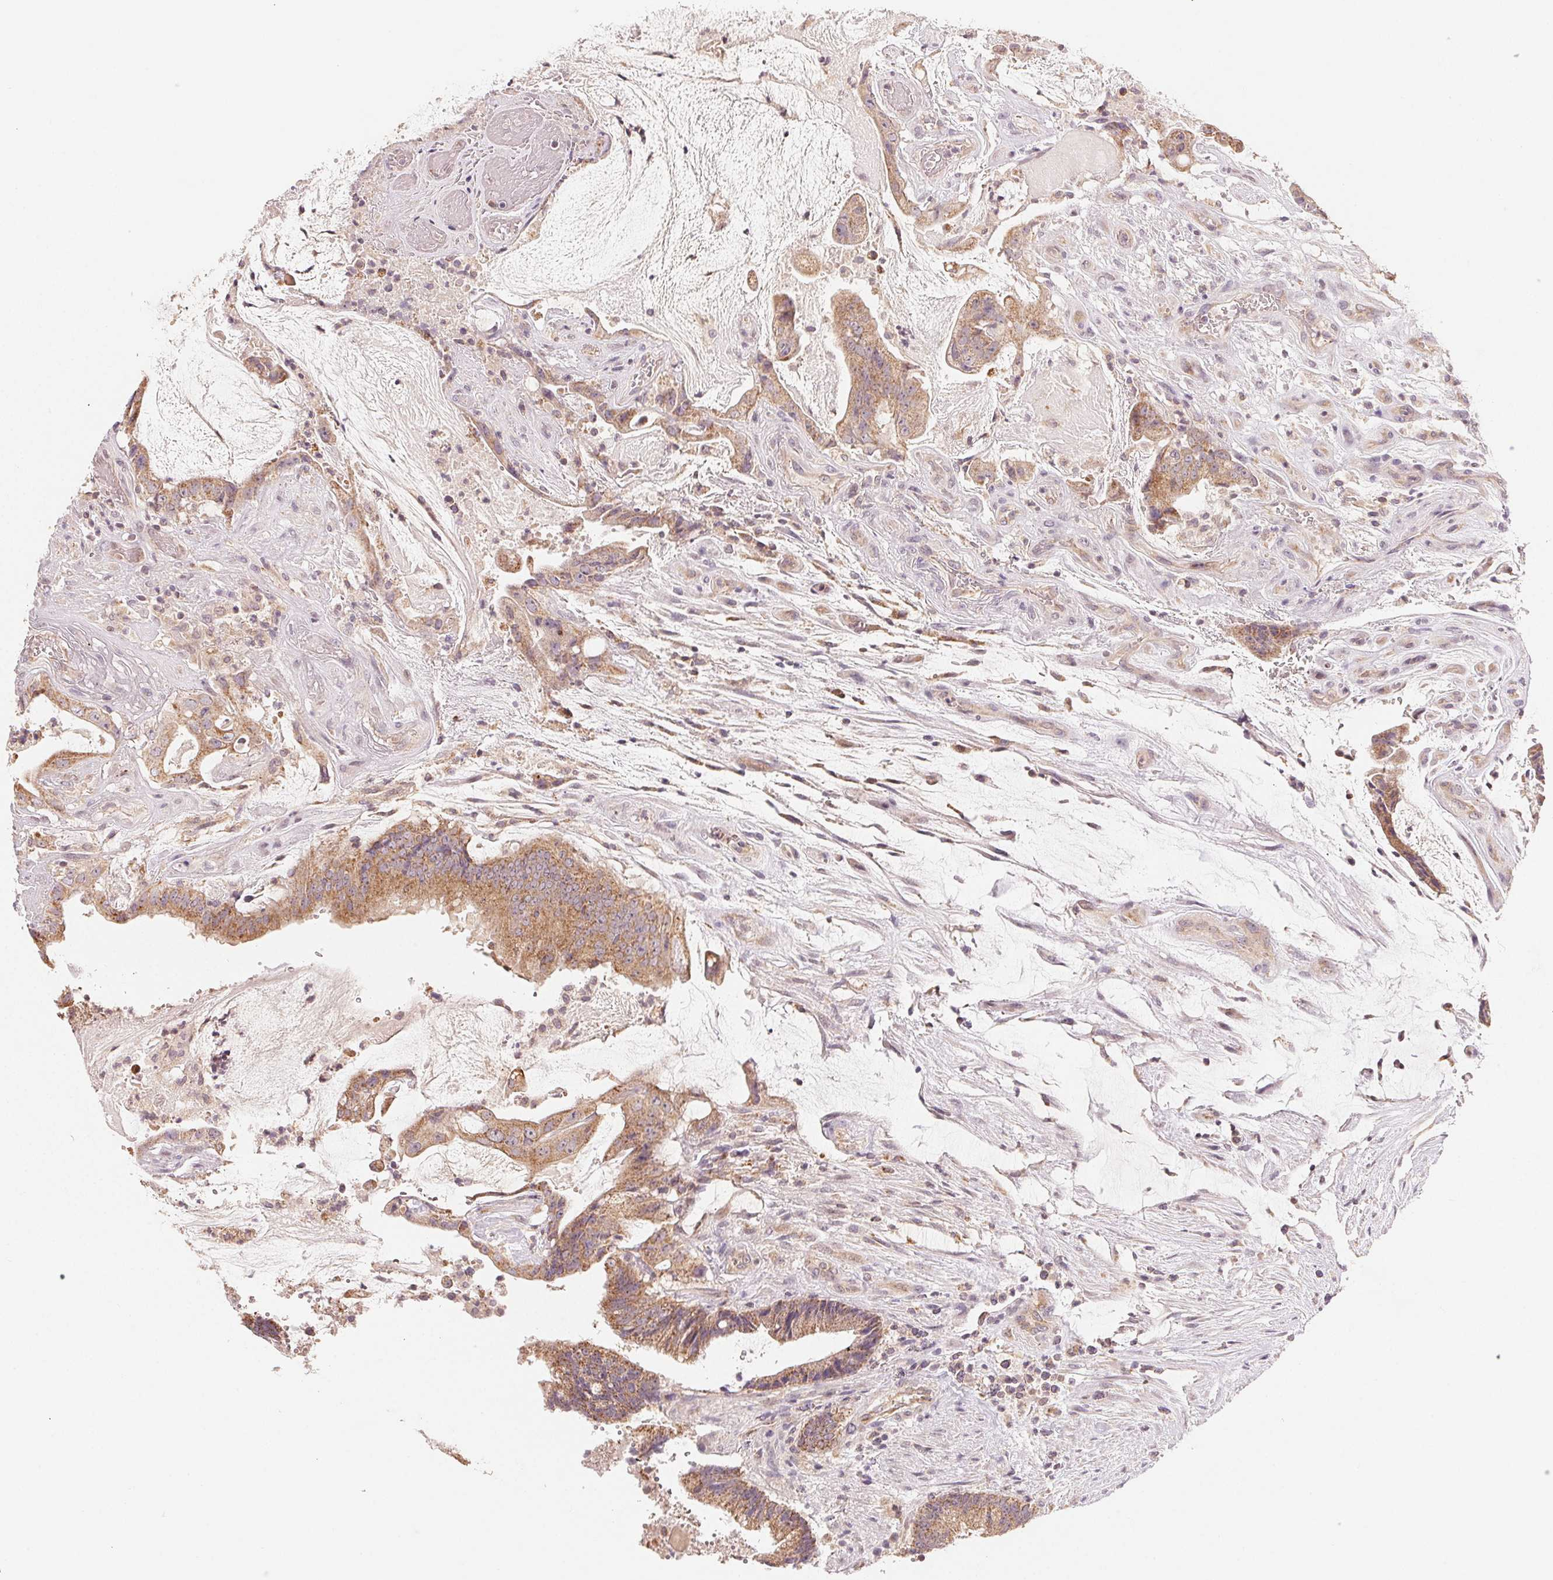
{"staining": {"intensity": "moderate", "quantity": ">75%", "location": "cytoplasmic/membranous"}, "tissue": "colorectal cancer", "cell_type": "Tumor cells", "image_type": "cancer", "snomed": [{"axis": "morphology", "description": "Adenocarcinoma, NOS"}, {"axis": "topography", "description": "Colon"}], "caption": "A medium amount of moderate cytoplasmic/membranous positivity is seen in approximately >75% of tumor cells in colorectal adenocarcinoma tissue.", "gene": "NCOA4", "patient": {"sex": "female", "age": 43}}